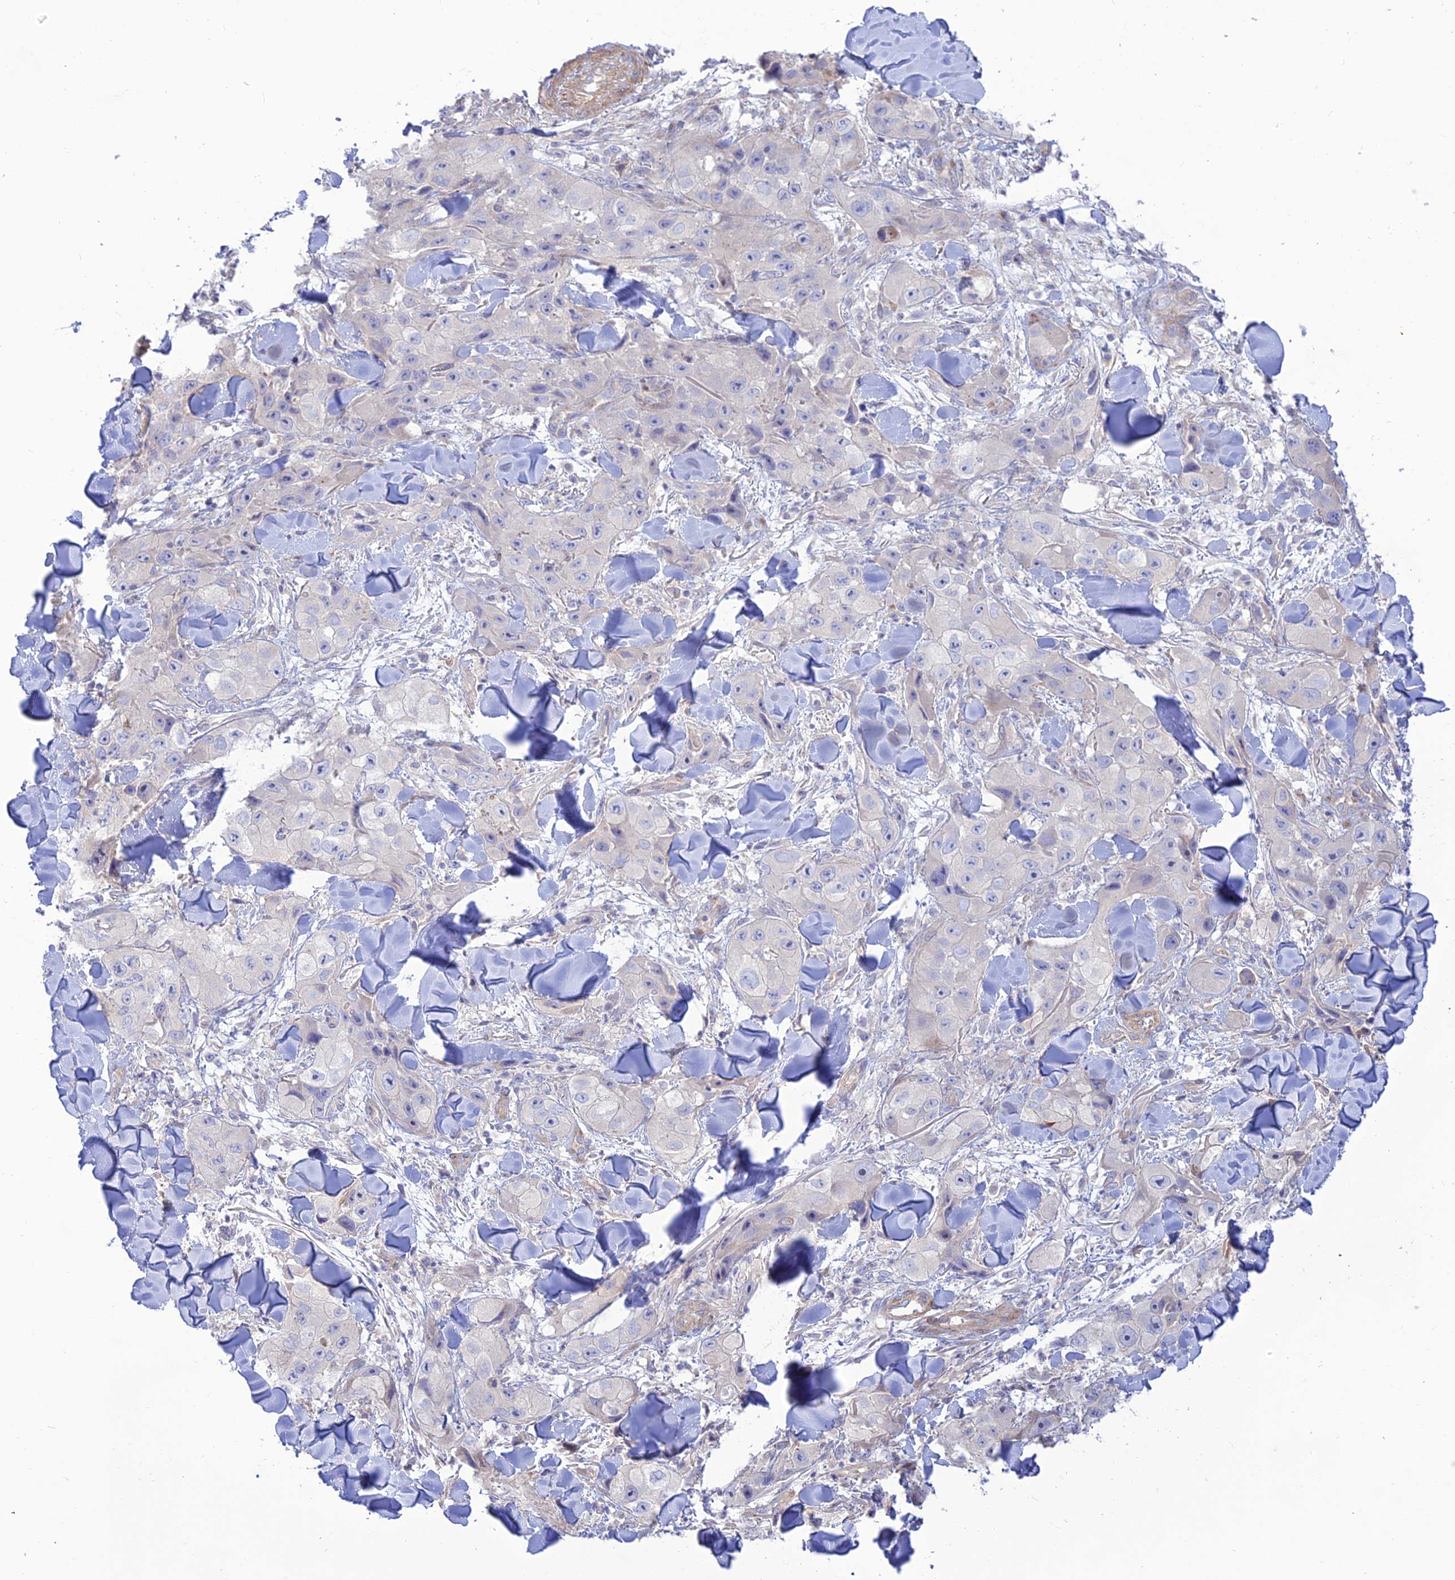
{"staining": {"intensity": "negative", "quantity": "none", "location": "none"}, "tissue": "skin cancer", "cell_type": "Tumor cells", "image_type": "cancer", "snomed": [{"axis": "morphology", "description": "Squamous cell carcinoma, NOS"}, {"axis": "topography", "description": "Skin"}, {"axis": "topography", "description": "Subcutis"}], "caption": "DAB immunohistochemical staining of human squamous cell carcinoma (skin) demonstrates no significant staining in tumor cells.", "gene": "KCNAB1", "patient": {"sex": "male", "age": 73}}